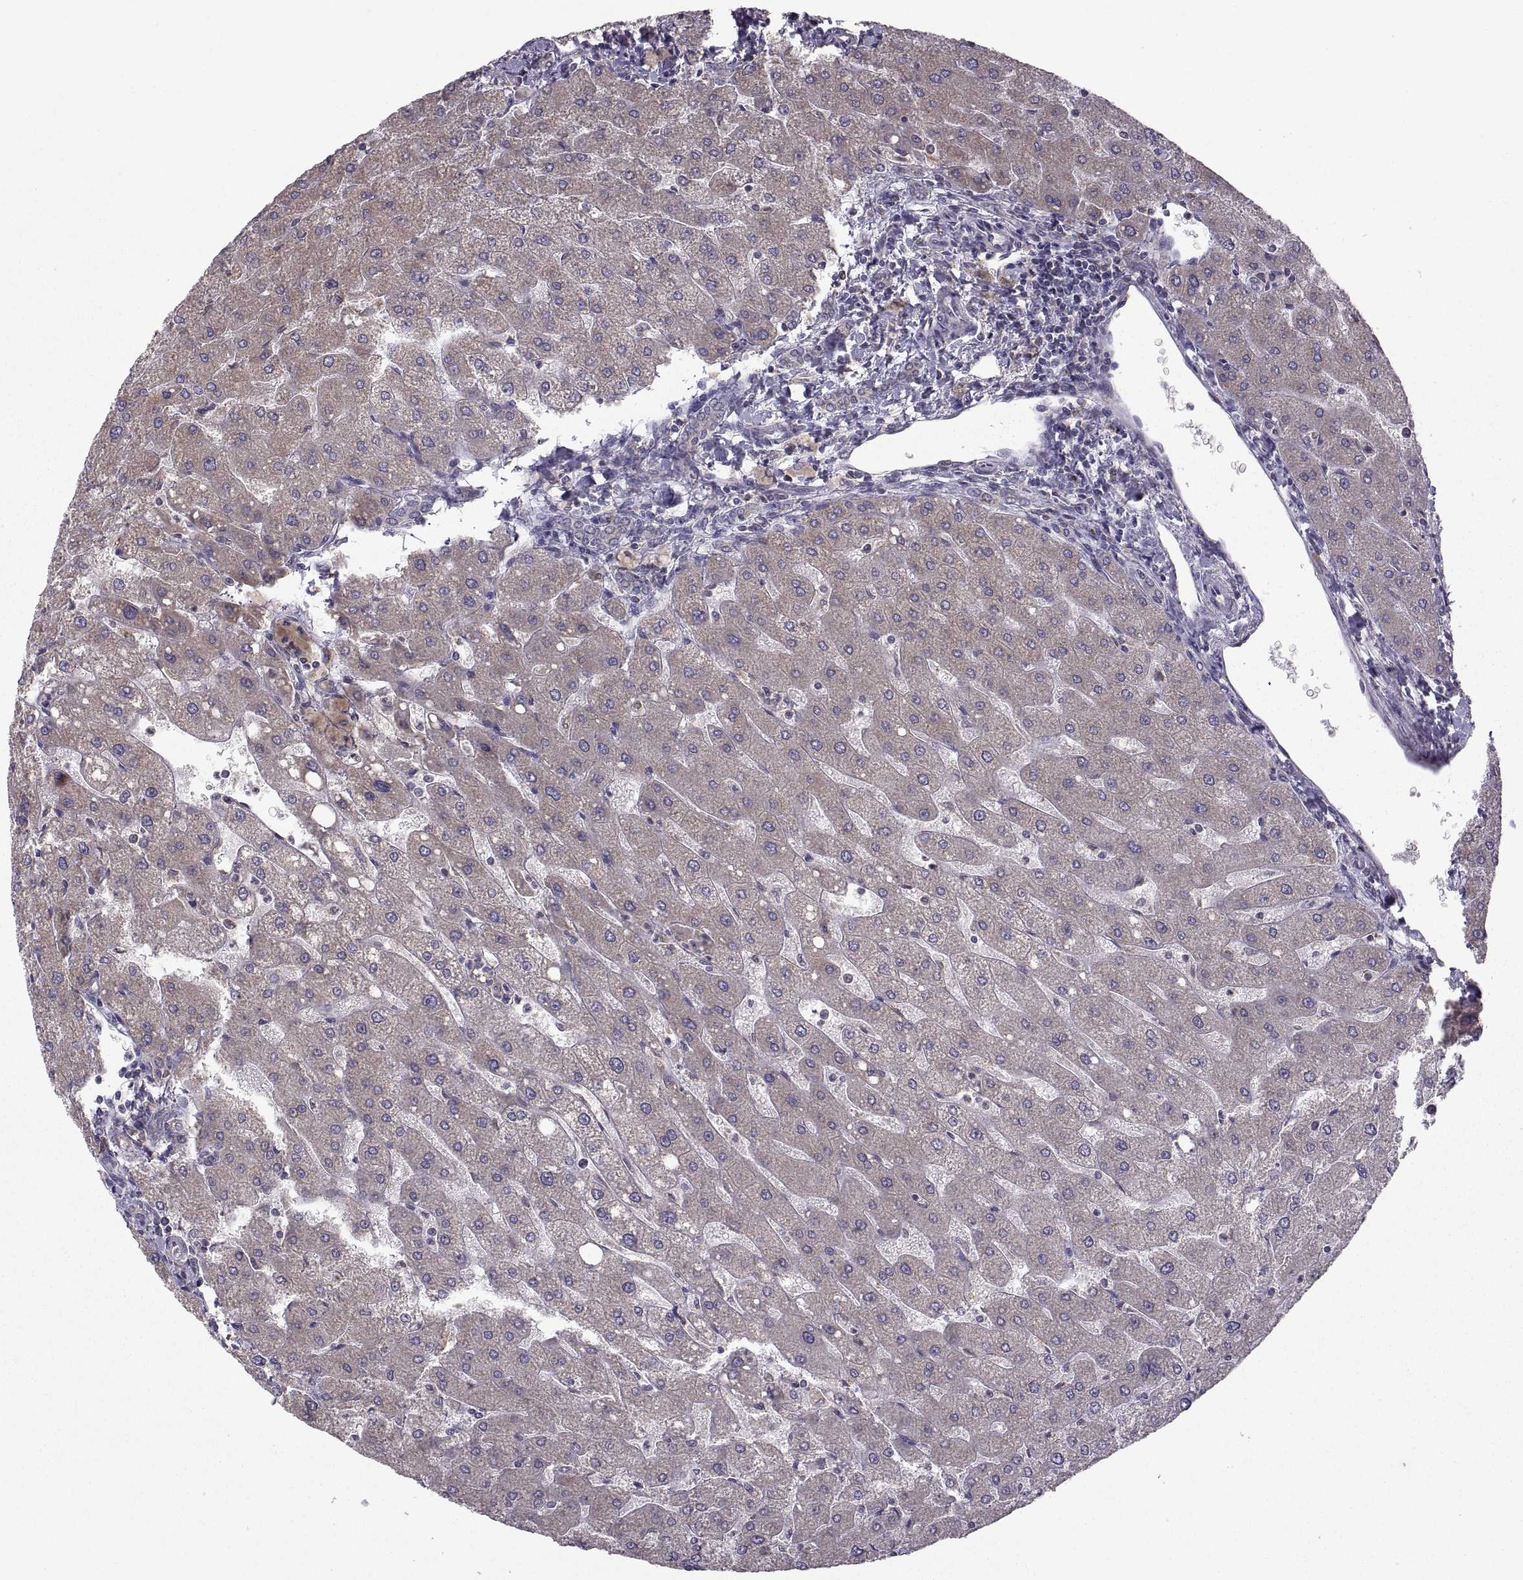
{"staining": {"intensity": "negative", "quantity": "none", "location": "none"}, "tissue": "liver", "cell_type": "Cholangiocytes", "image_type": "normal", "snomed": [{"axis": "morphology", "description": "Normal tissue, NOS"}, {"axis": "topography", "description": "Liver"}], "caption": "The micrograph shows no staining of cholangiocytes in normal liver.", "gene": "PDIA3", "patient": {"sex": "male", "age": 67}}